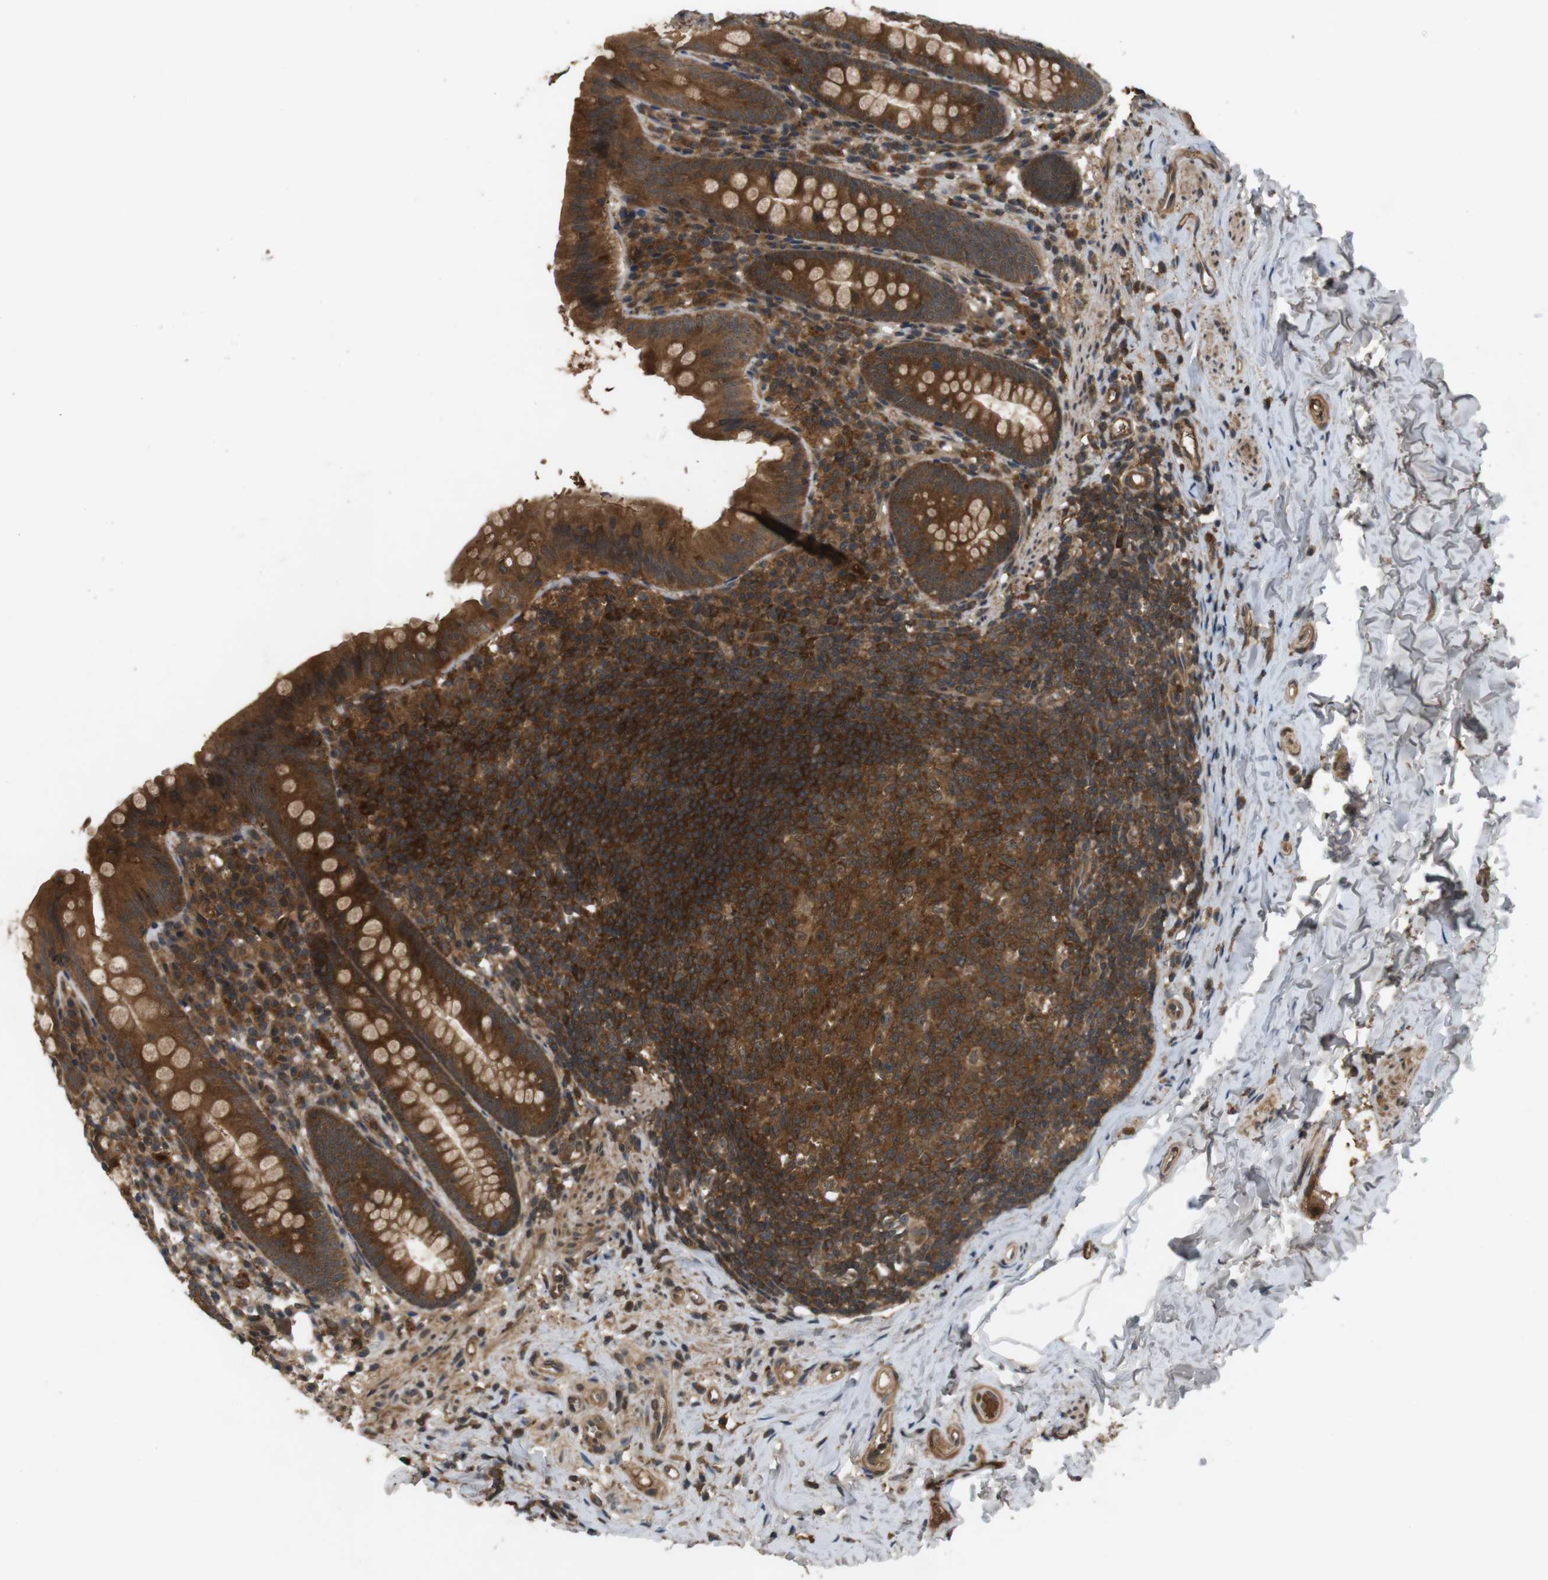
{"staining": {"intensity": "strong", "quantity": ">75%", "location": "cytoplasmic/membranous"}, "tissue": "appendix", "cell_type": "Glandular cells", "image_type": "normal", "snomed": [{"axis": "morphology", "description": "Normal tissue, NOS"}, {"axis": "topography", "description": "Appendix"}], "caption": "Human appendix stained for a protein (brown) exhibits strong cytoplasmic/membranous positive positivity in approximately >75% of glandular cells.", "gene": "NFKBIE", "patient": {"sex": "male", "age": 52}}